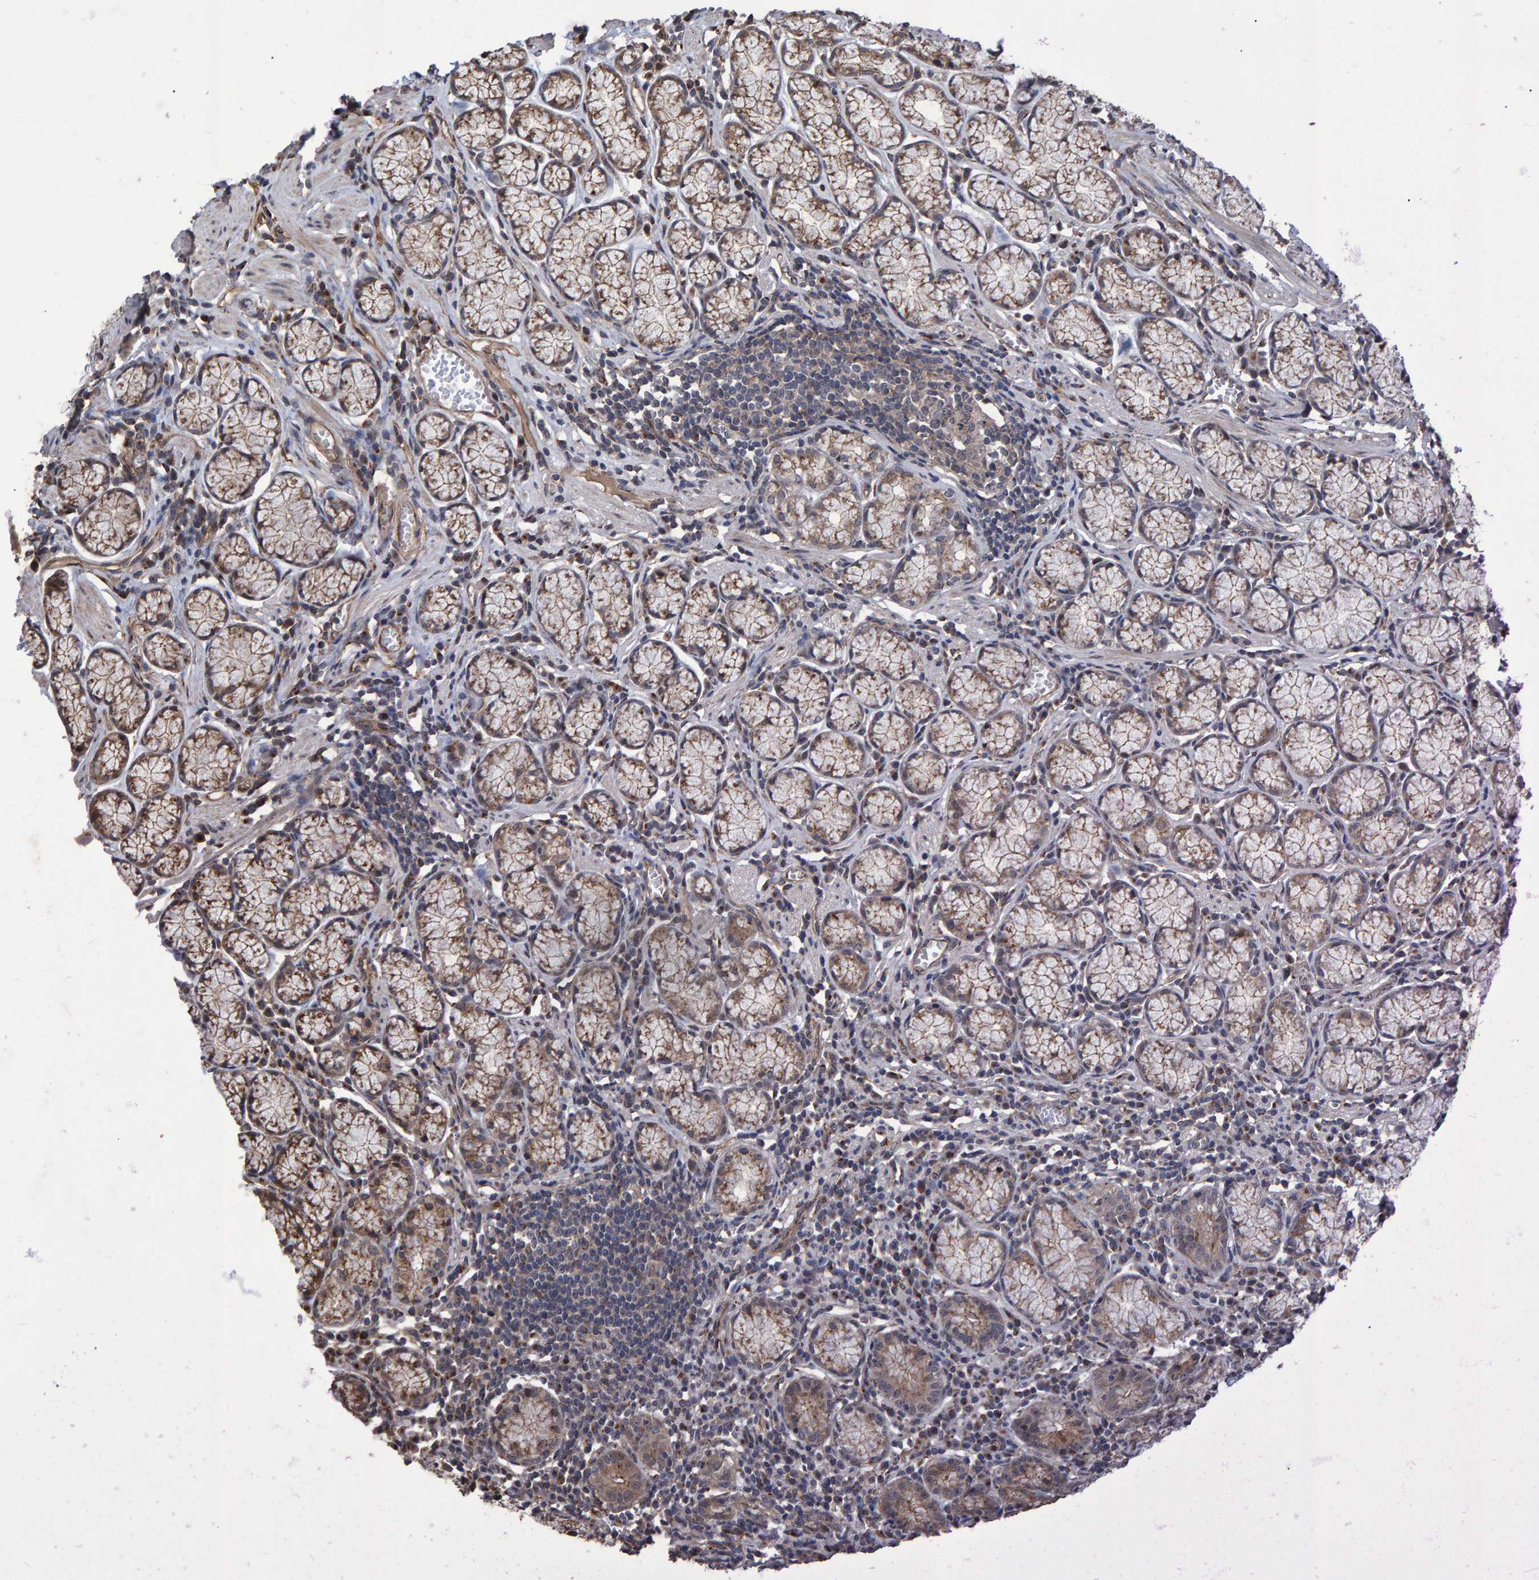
{"staining": {"intensity": "moderate", "quantity": ">75%", "location": "cytoplasmic/membranous,nuclear"}, "tissue": "stomach", "cell_type": "Glandular cells", "image_type": "normal", "snomed": [{"axis": "morphology", "description": "Normal tissue, NOS"}, {"axis": "topography", "description": "Stomach"}], "caption": "Immunohistochemistry (DAB (3,3'-diaminobenzidine)) staining of benign stomach shows moderate cytoplasmic/membranous,nuclear protein positivity in approximately >75% of glandular cells.", "gene": "TRIM68", "patient": {"sex": "male", "age": 55}}